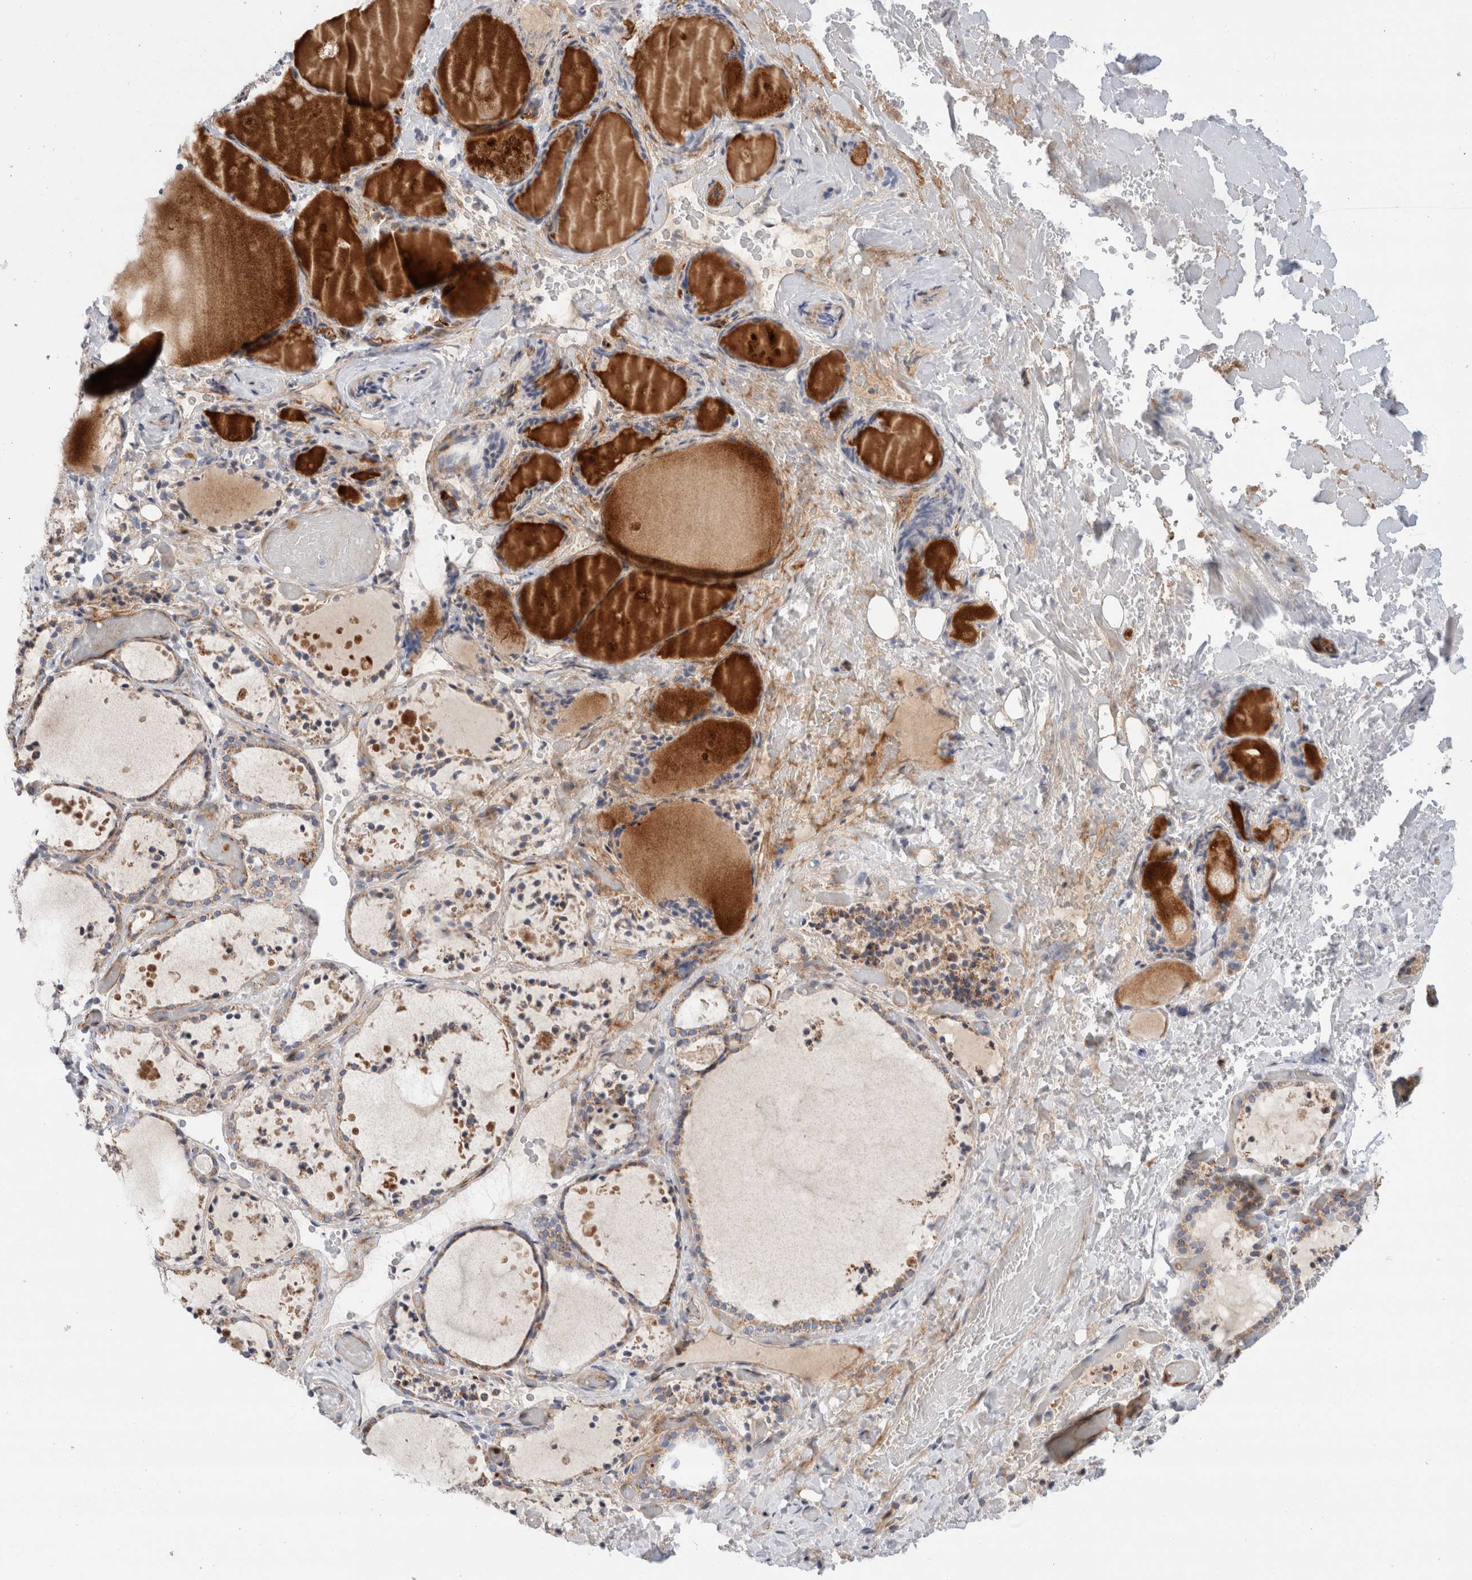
{"staining": {"intensity": "weak", "quantity": ">75%", "location": "cytoplasmic/membranous"}, "tissue": "thyroid gland", "cell_type": "Glandular cells", "image_type": "normal", "snomed": [{"axis": "morphology", "description": "Normal tissue, NOS"}, {"axis": "topography", "description": "Thyroid gland"}], "caption": "Normal thyroid gland exhibits weak cytoplasmic/membranous positivity in about >75% of glandular cells (DAB (3,3'-diaminobenzidine) IHC, brown staining for protein, blue staining for nuclei)..", "gene": "ECHDC2", "patient": {"sex": "female", "age": 44}}